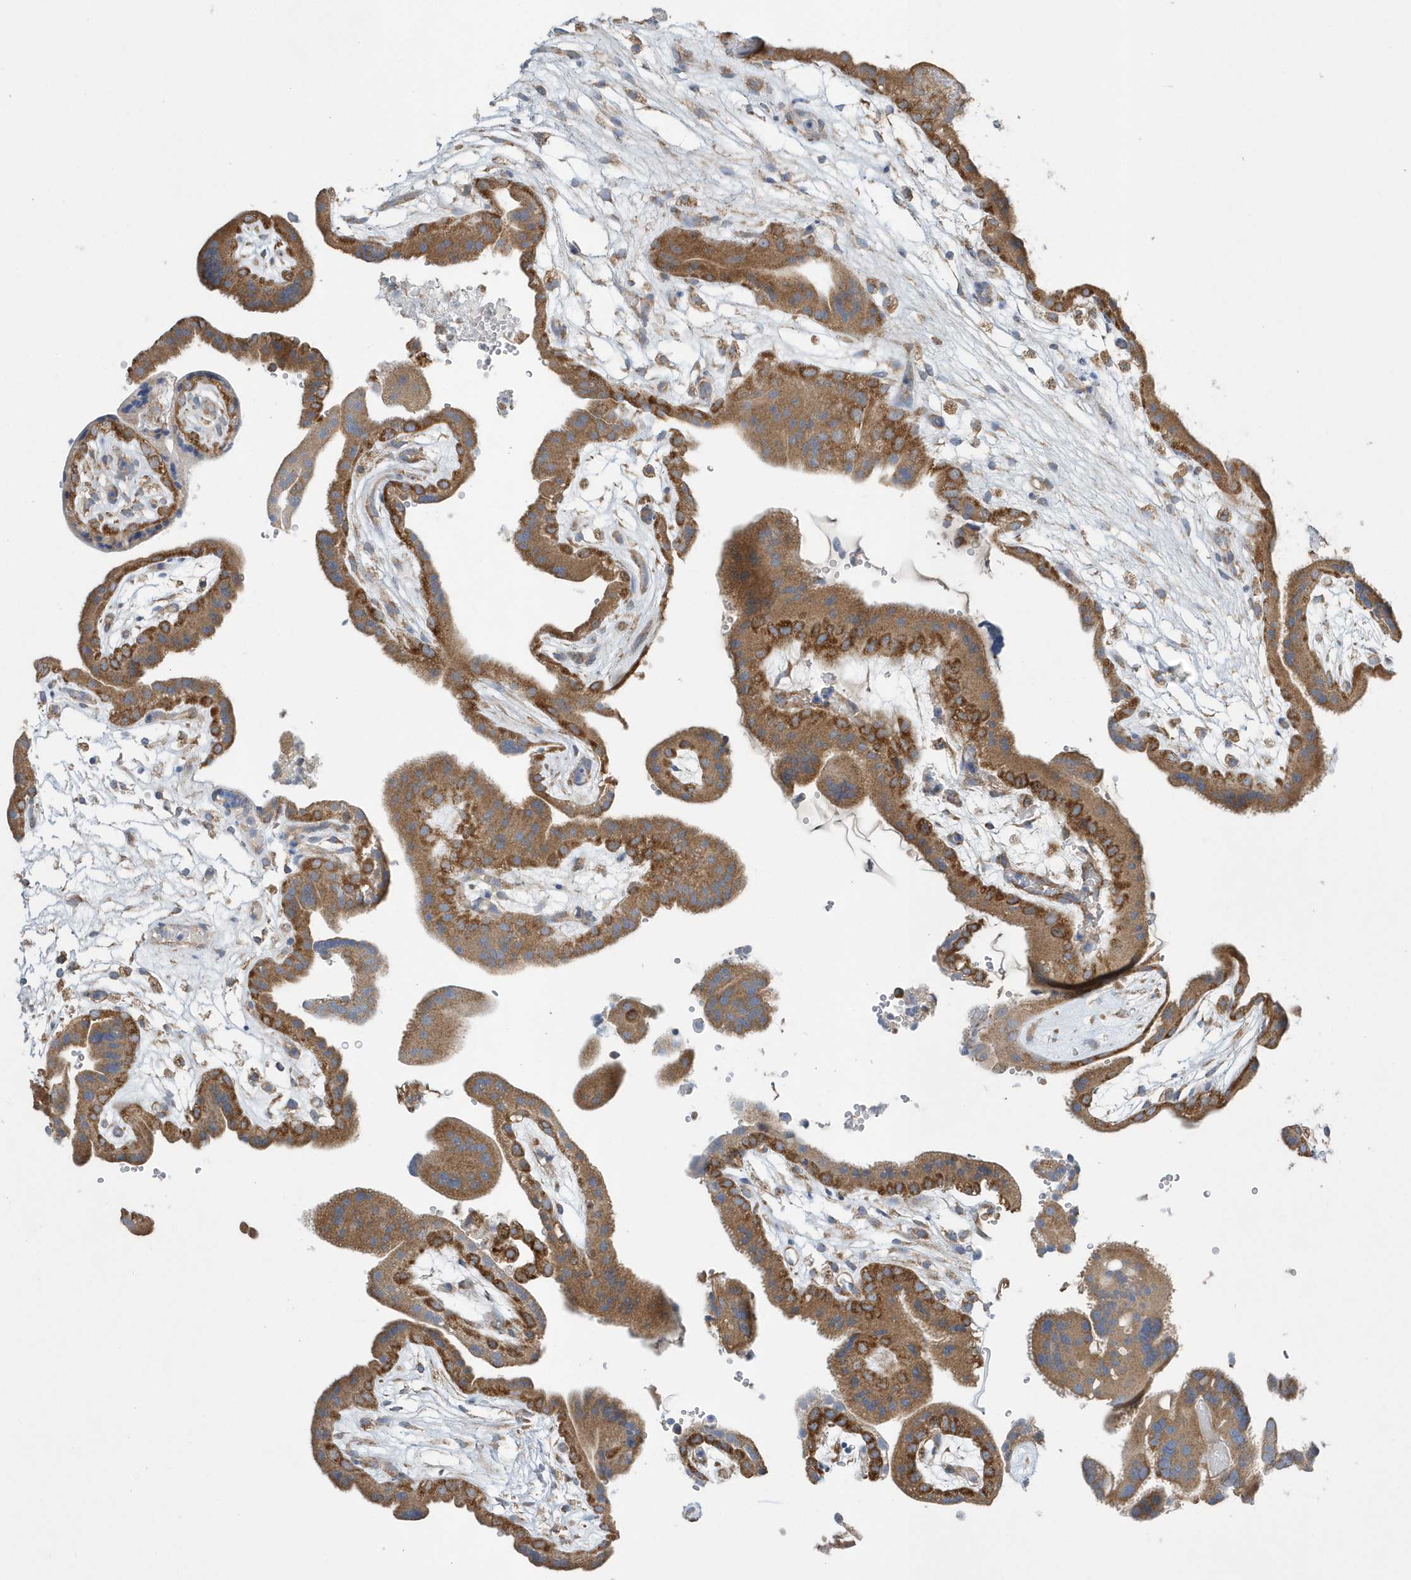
{"staining": {"intensity": "moderate", "quantity": ">75%", "location": "cytoplasmic/membranous"}, "tissue": "placenta", "cell_type": "Decidual cells", "image_type": "normal", "snomed": [{"axis": "morphology", "description": "Normal tissue, NOS"}, {"axis": "topography", "description": "Placenta"}], "caption": "A brown stain labels moderate cytoplasmic/membranous staining of a protein in decidual cells of normal human placenta. The protein of interest is stained brown, and the nuclei are stained in blue (DAB IHC with brightfield microscopy, high magnification).", "gene": "SPATA5", "patient": {"sex": "female", "age": 18}}